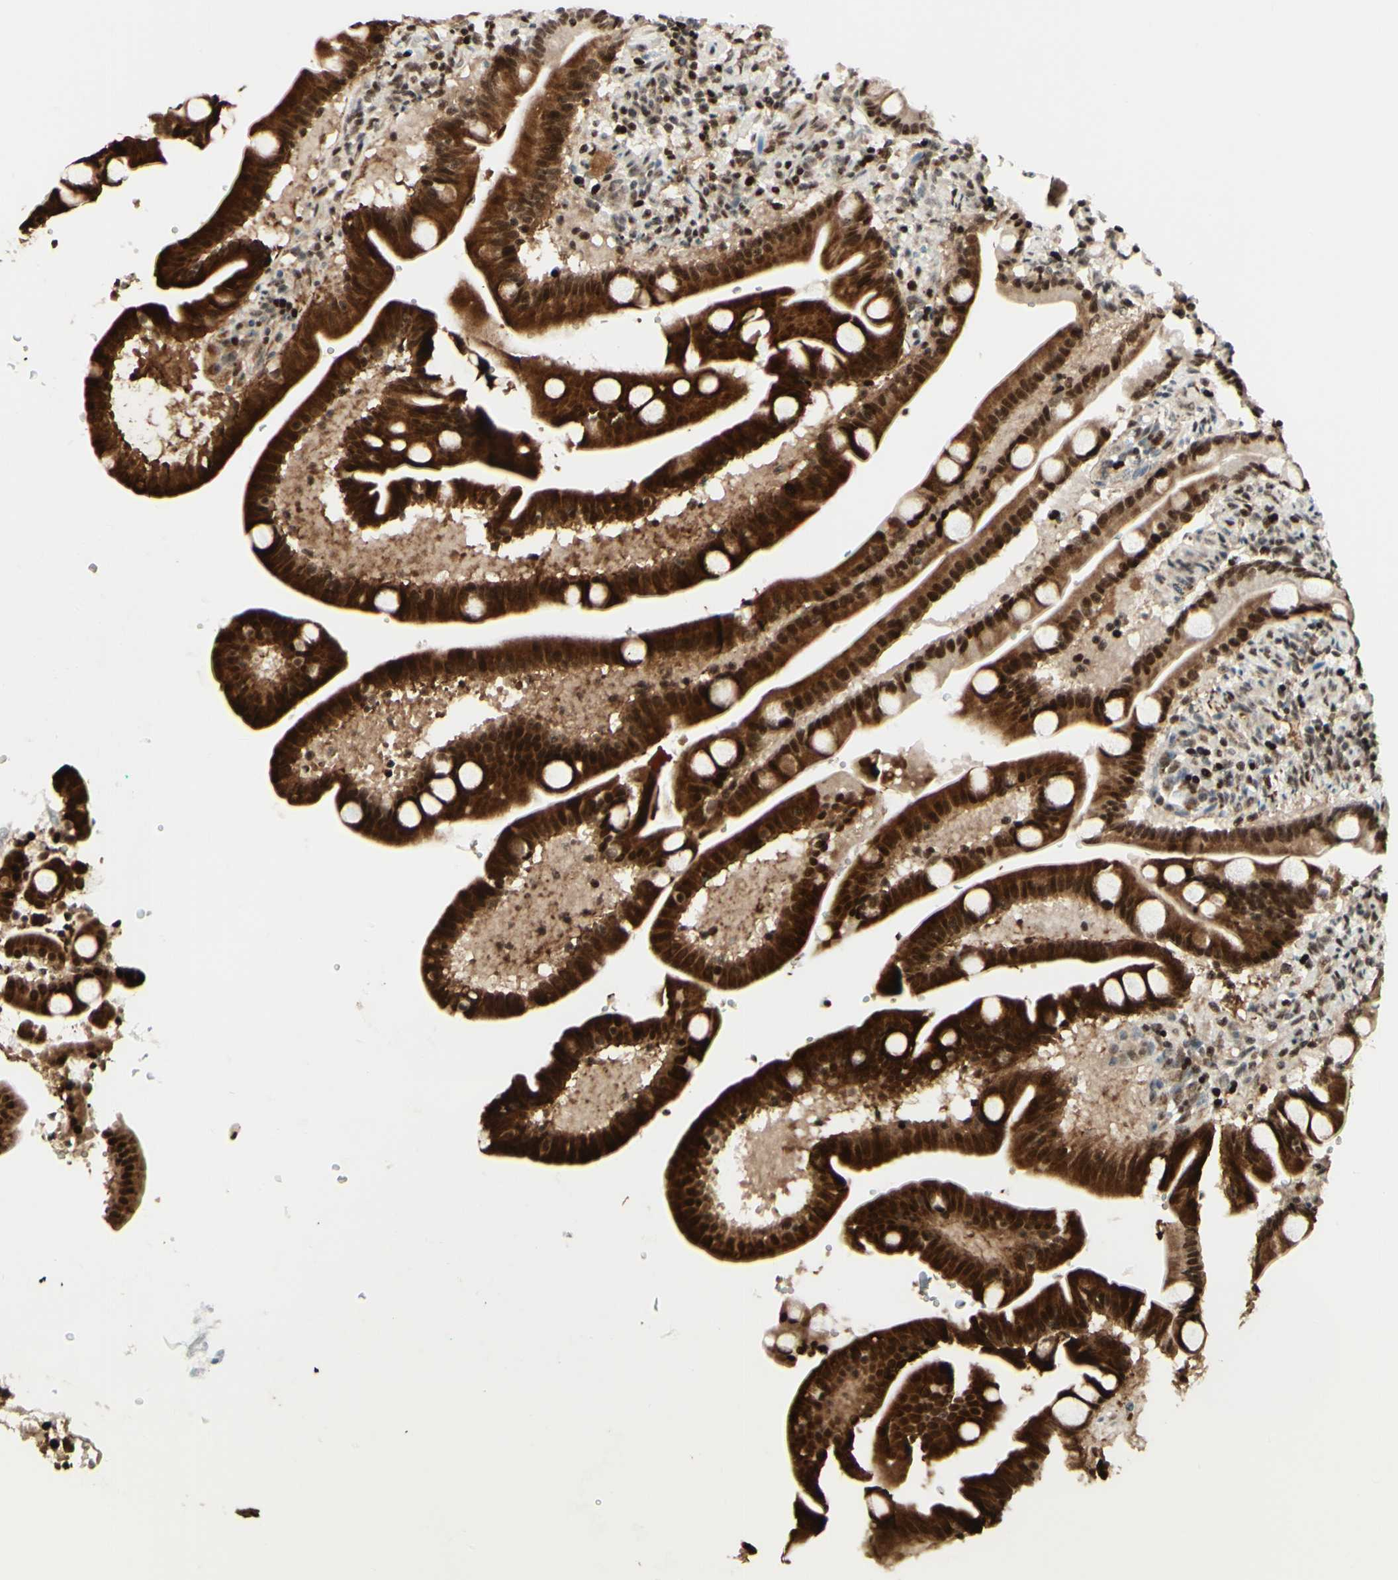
{"staining": {"intensity": "strong", "quantity": ">75%", "location": "cytoplasmic/membranous,nuclear"}, "tissue": "duodenum", "cell_type": "Glandular cells", "image_type": "normal", "snomed": [{"axis": "morphology", "description": "Normal tissue, NOS"}, {"axis": "topography", "description": "Duodenum"}], "caption": "Immunohistochemical staining of unremarkable duodenum shows strong cytoplasmic/membranous,nuclear protein staining in approximately >75% of glandular cells.", "gene": "CDKL5", "patient": {"sex": "male", "age": 54}}